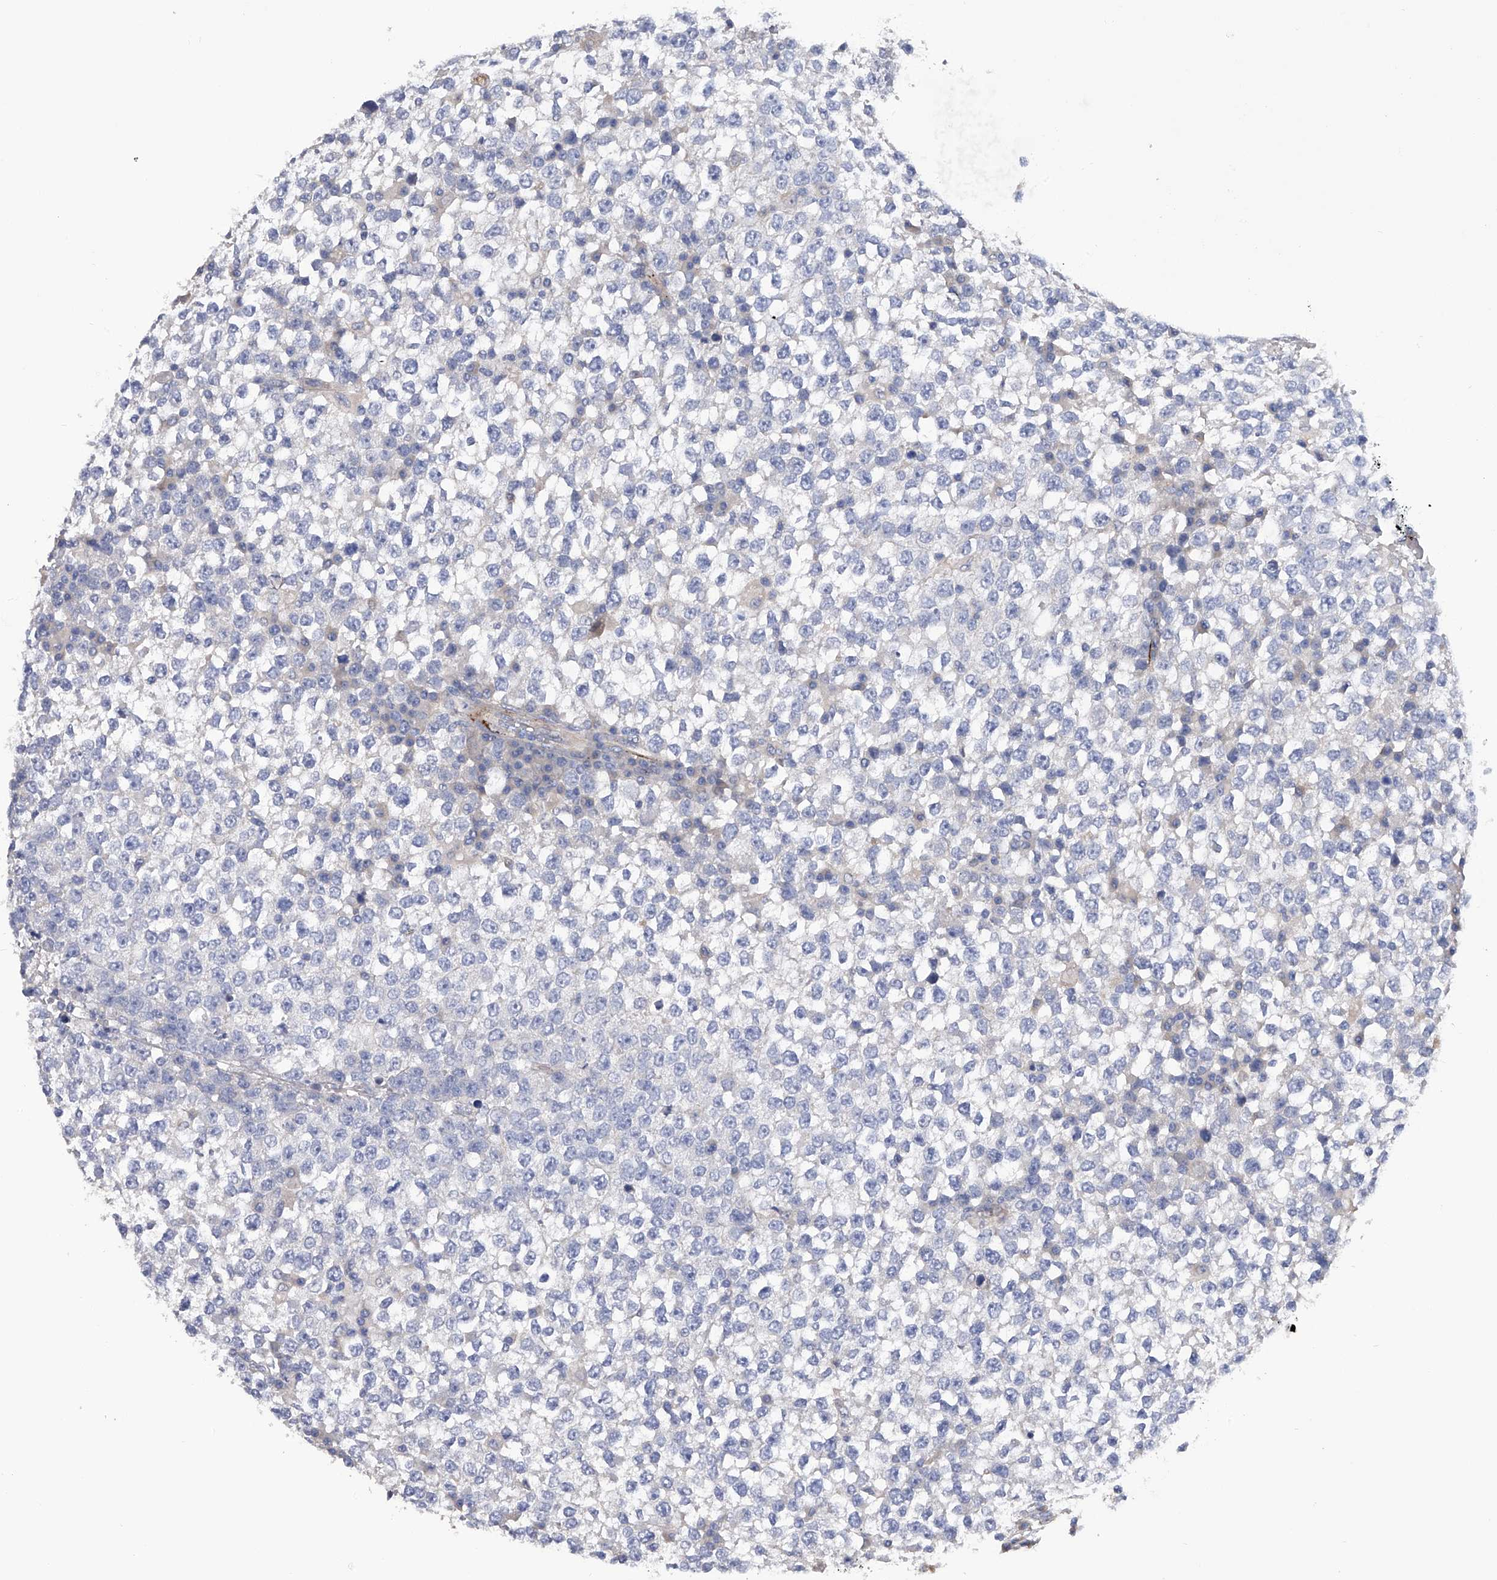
{"staining": {"intensity": "negative", "quantity": "none", "location": "none"}, "tissue": "testis cancer", "cell_type": "Tumor cells", "image_type": "cancer", "snomed": [{"axis": "morphology", "description": "Seminoma, NOS"}, {"axis": "topography", "description": "Testis"}], "caption": "IHC image of neoplastic tissue: human testis seminoma stained with DAB exhibits no significant protein expression in tumor cells.", "gene": "RWDD2A", "patient": {"sex": "male", "age": 65}}